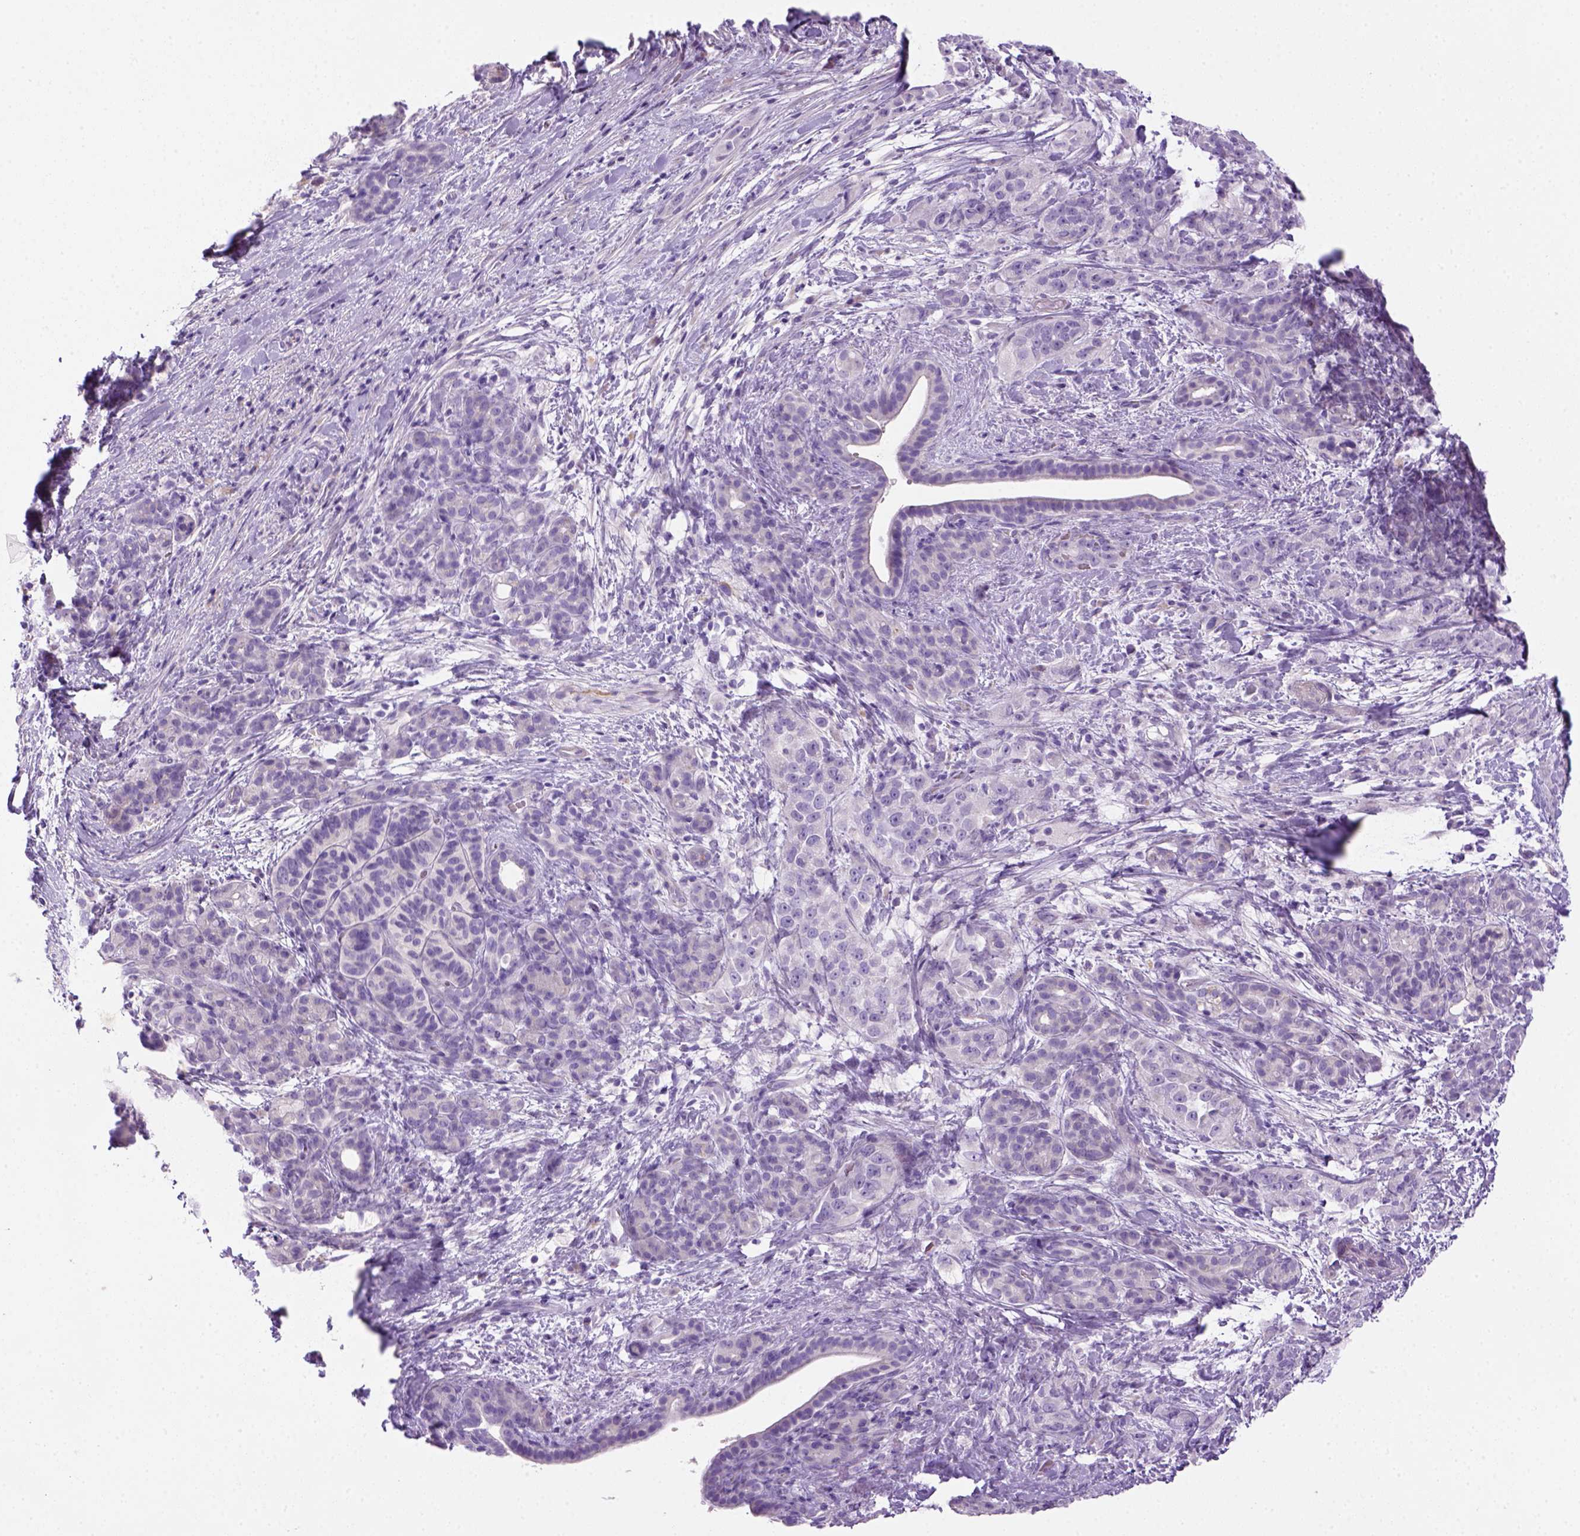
{"staining": {"intensity": "negative", "quantity": "none", "location": "none"}, "tissue": "pancreatic cancer", "cell_type": "Tumor cells", "image_type": "cancer", "snomed": [{"axis": "morphology", "description": "Adenocarcinoma, NOS"}, {"axis": "topography", "description": "Pancreas"}], "caption": "Tumor cells are negative for brown protein staining in pancreatic adenocarcinoma. (DAB IHC with hematoxylin counter stain).", "gene": "DNAH11", "patient": {"sex": "male", "age": 44}}